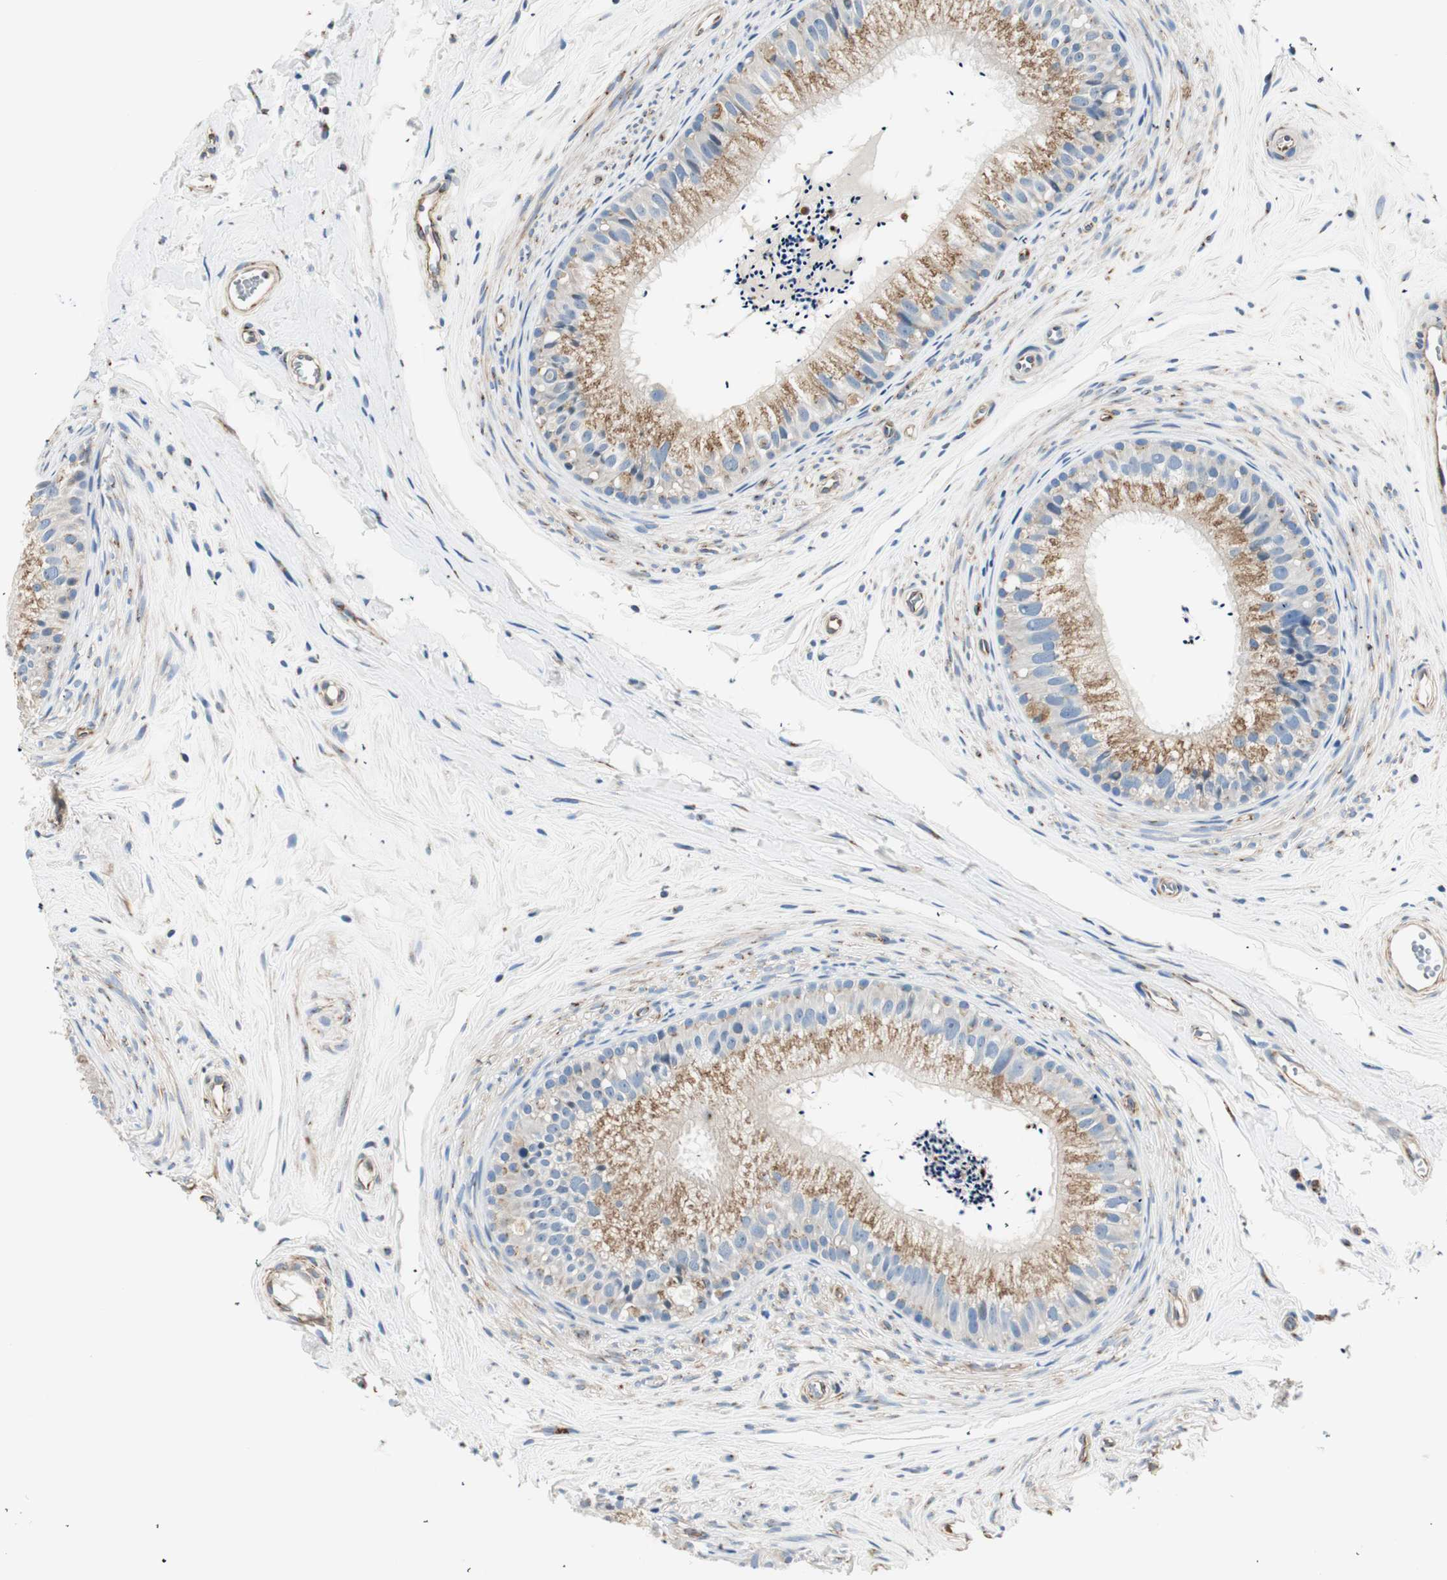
{"staining": {"intensity": "moderate", "quantity": ">75%", "location": "cytoplasmic/membranous"}, "tissue": "epididymis", "cell_type": "Glandular cells", "image_type": "normal", "snomed": [{"axis": "morphology", "description": "Normal tissue, NOS"}, {"axis": "topography", "description": "Epididymis"}], "caption": "A histopathology image of human epididymis stained for a protein displays moderate cytoplasmic/membranous brown staining in glandular cells.", "gene": "TMF1", "patient": {"sex": "male", "age": 56}}